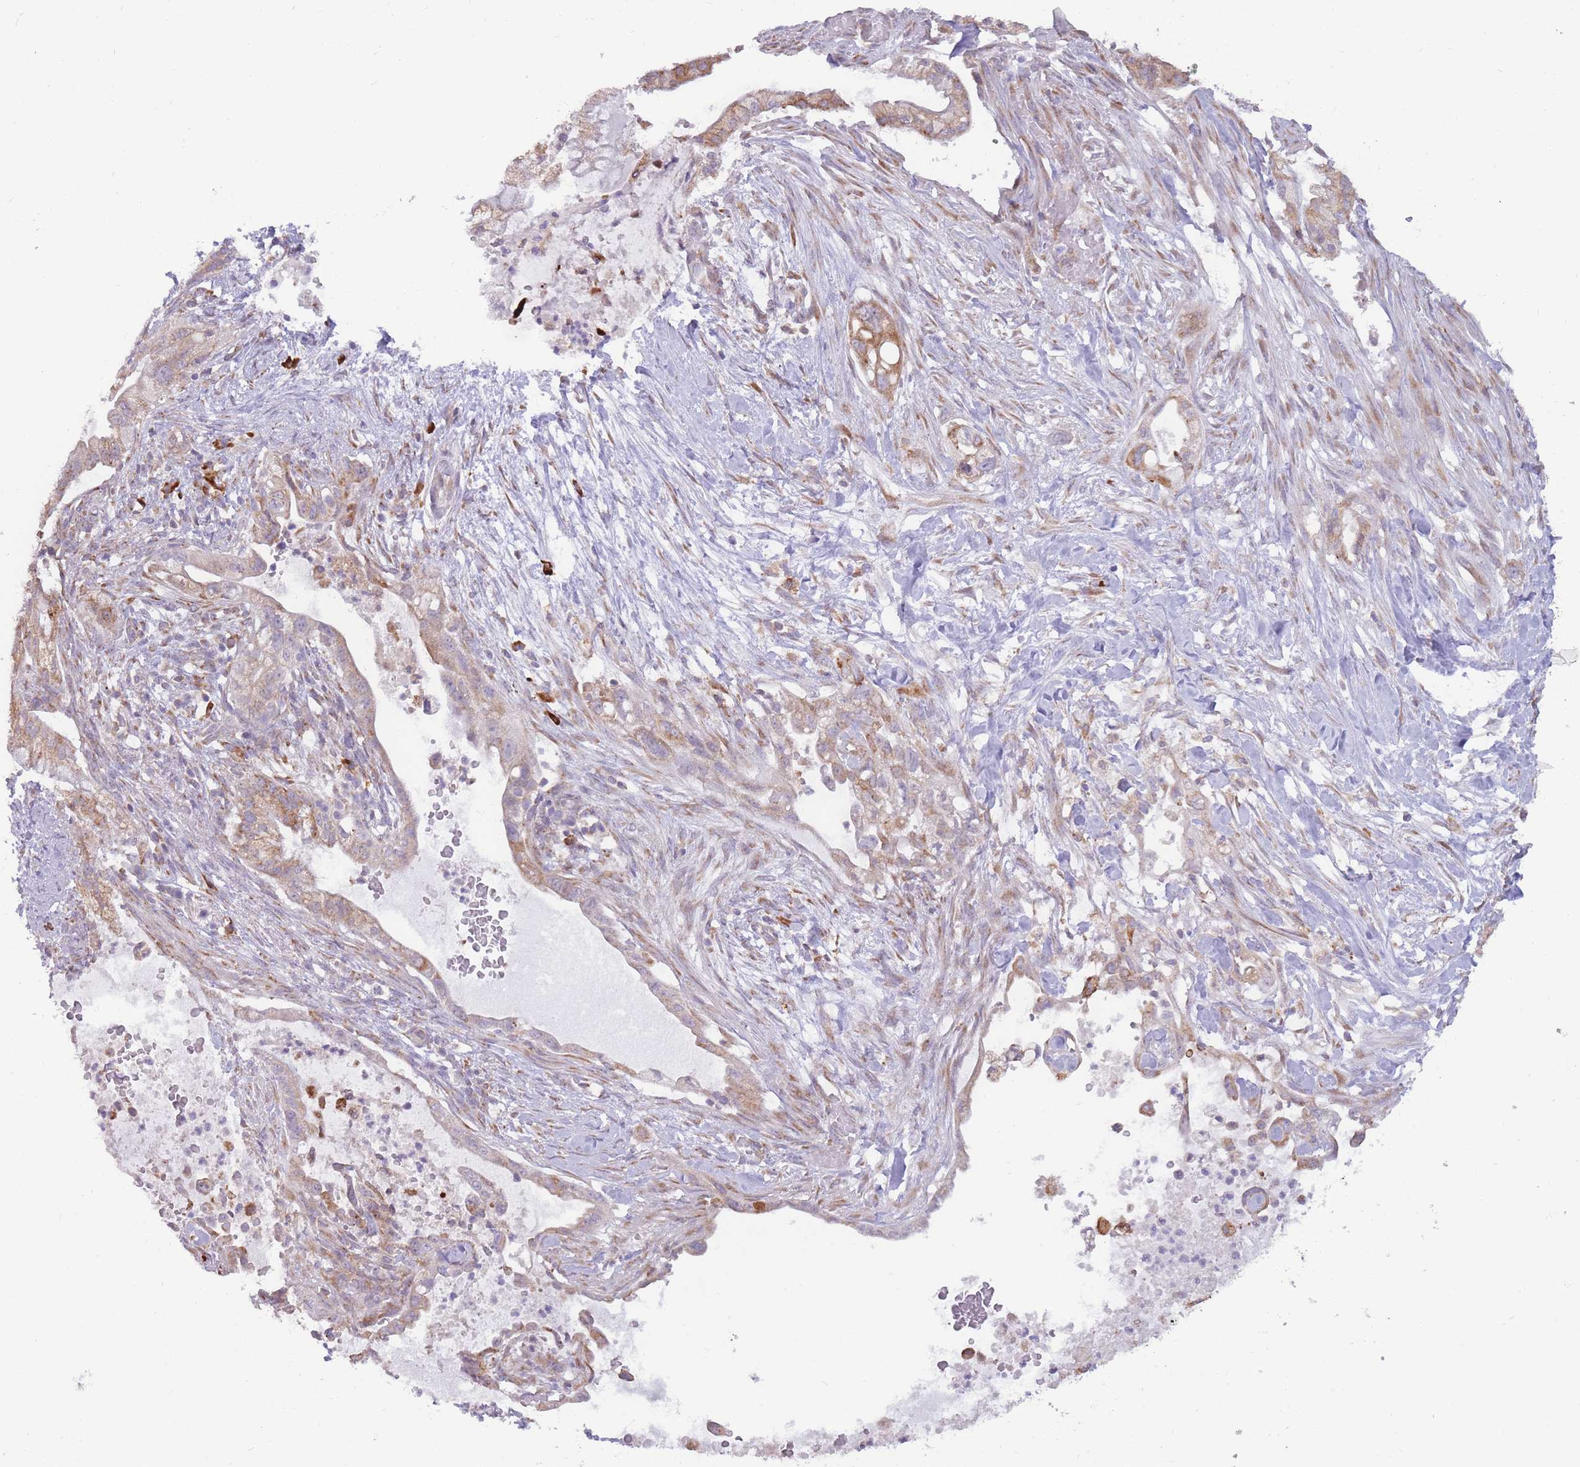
{"staining": {"intensity": "moderate", "quantity": "25%-75%", "location": "cytoplasmic/membranous"}, "tissue": "pancreatic cancer", "cell_type": "Tumor cells", "image_type": "cancer", "snomed": [{"axis": "morphology", "description": "Adenocarcinoma, NOS"}, {"axis": "topography", "description": "Pancreas"}], "caption": "A brown stain labels moderate cytoplasmic/membranous expression of a protein in pancreatic adenocarcinoma tumor cells.", "gene": "TRAPPC5", "patient": {"sex": "male", "age": 44}}